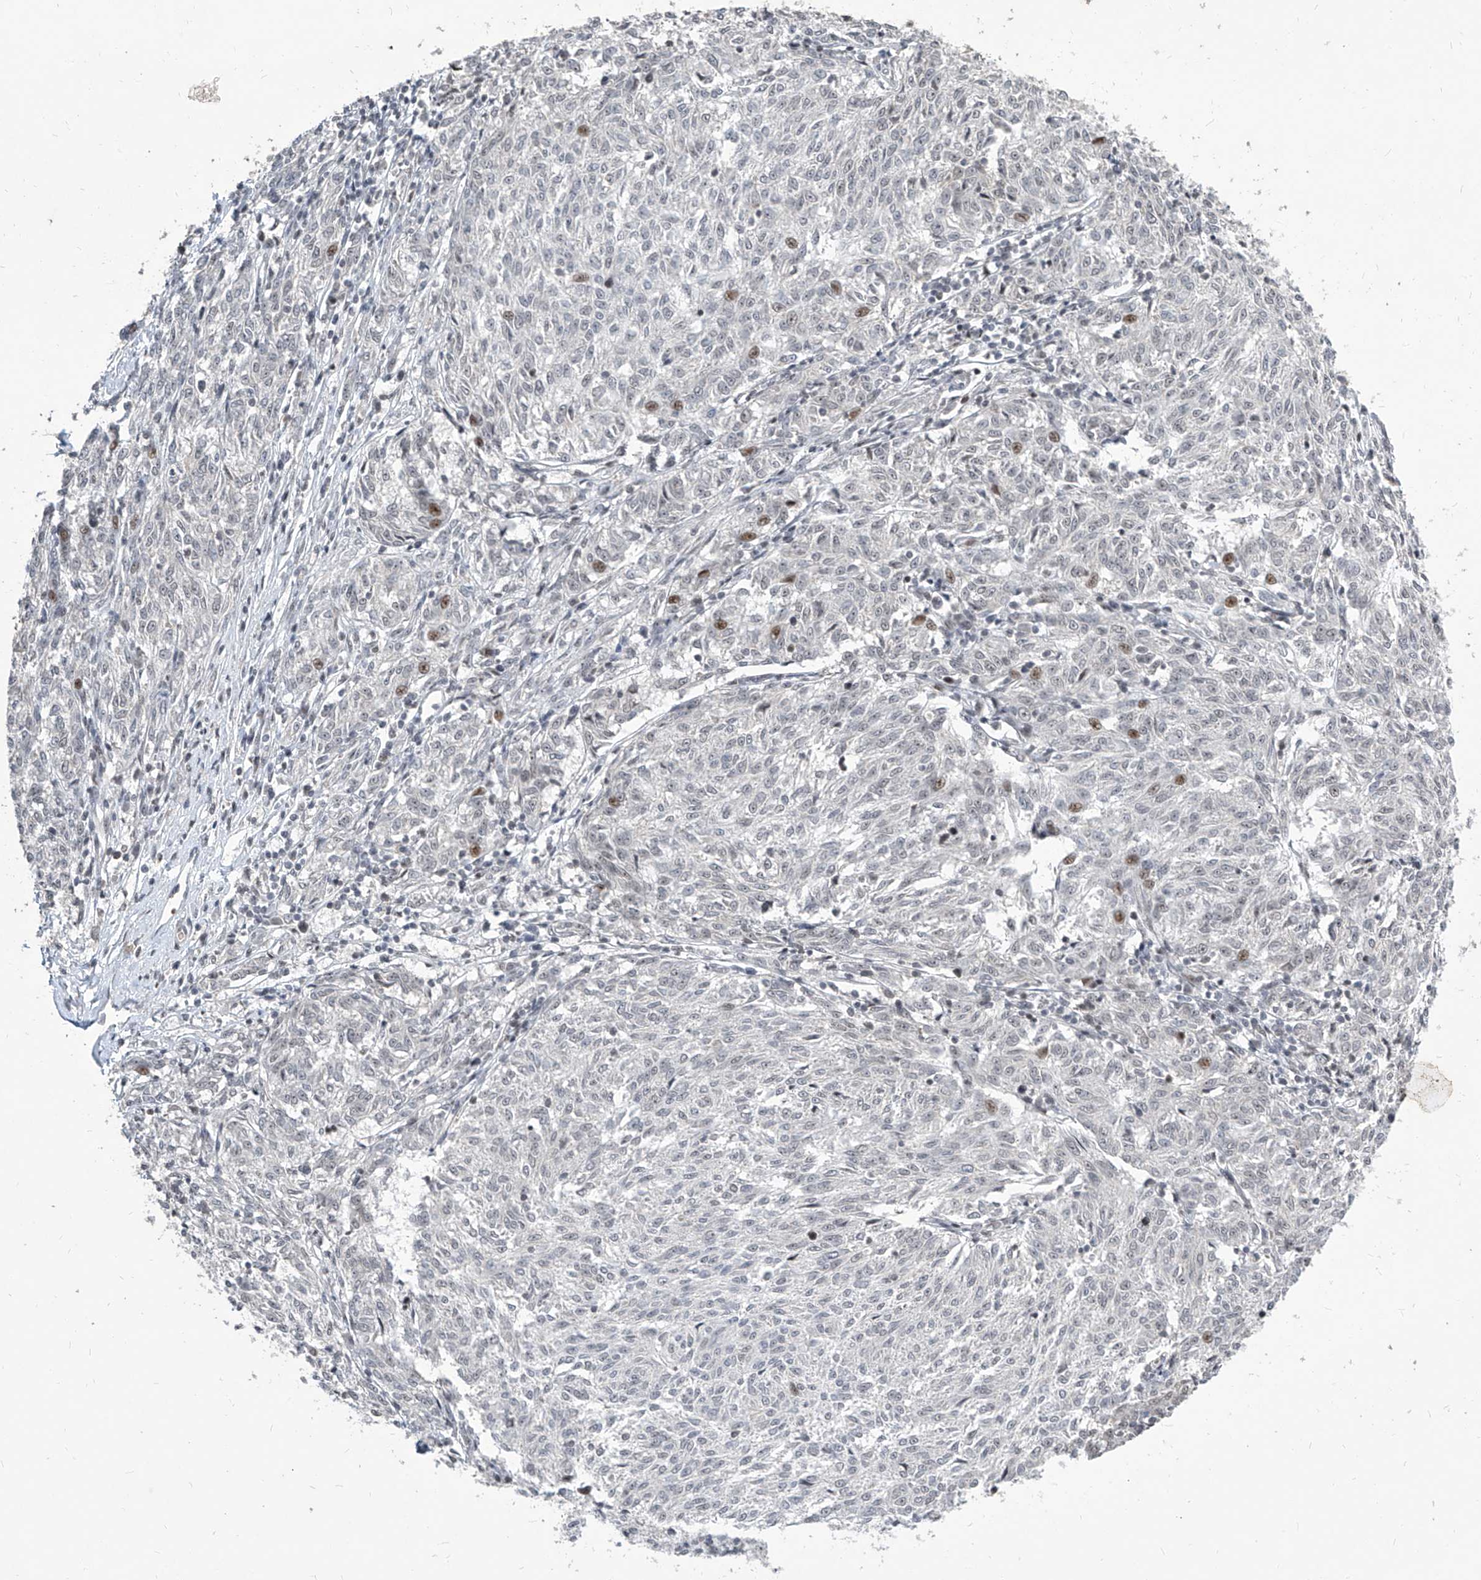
{"staining": {"intensity": "moderate", "quantity": "<25%", "location": "nuclear"}, "tissue": "melanoma", "cell_type": "Tumor cells", "image_type": "cancer", "snomed": [{"axis": "morphology", "description": "Malignant melanoma, NOS"}, {"axis": "topography", "description": "Skin"}], "caption": "Immunohistochemical staining of malignant melanoma displays low levels of moderate nuclear protein staining in about <25% of tumor cells. The staining was performed using DAB (3,3'-diaminobenzidine), with brown indicating positive protein expression. Nuclei are stained blue with hematoxylin.", "gene": "IRF2", "patient": {"sex": "female", "age": 72}}